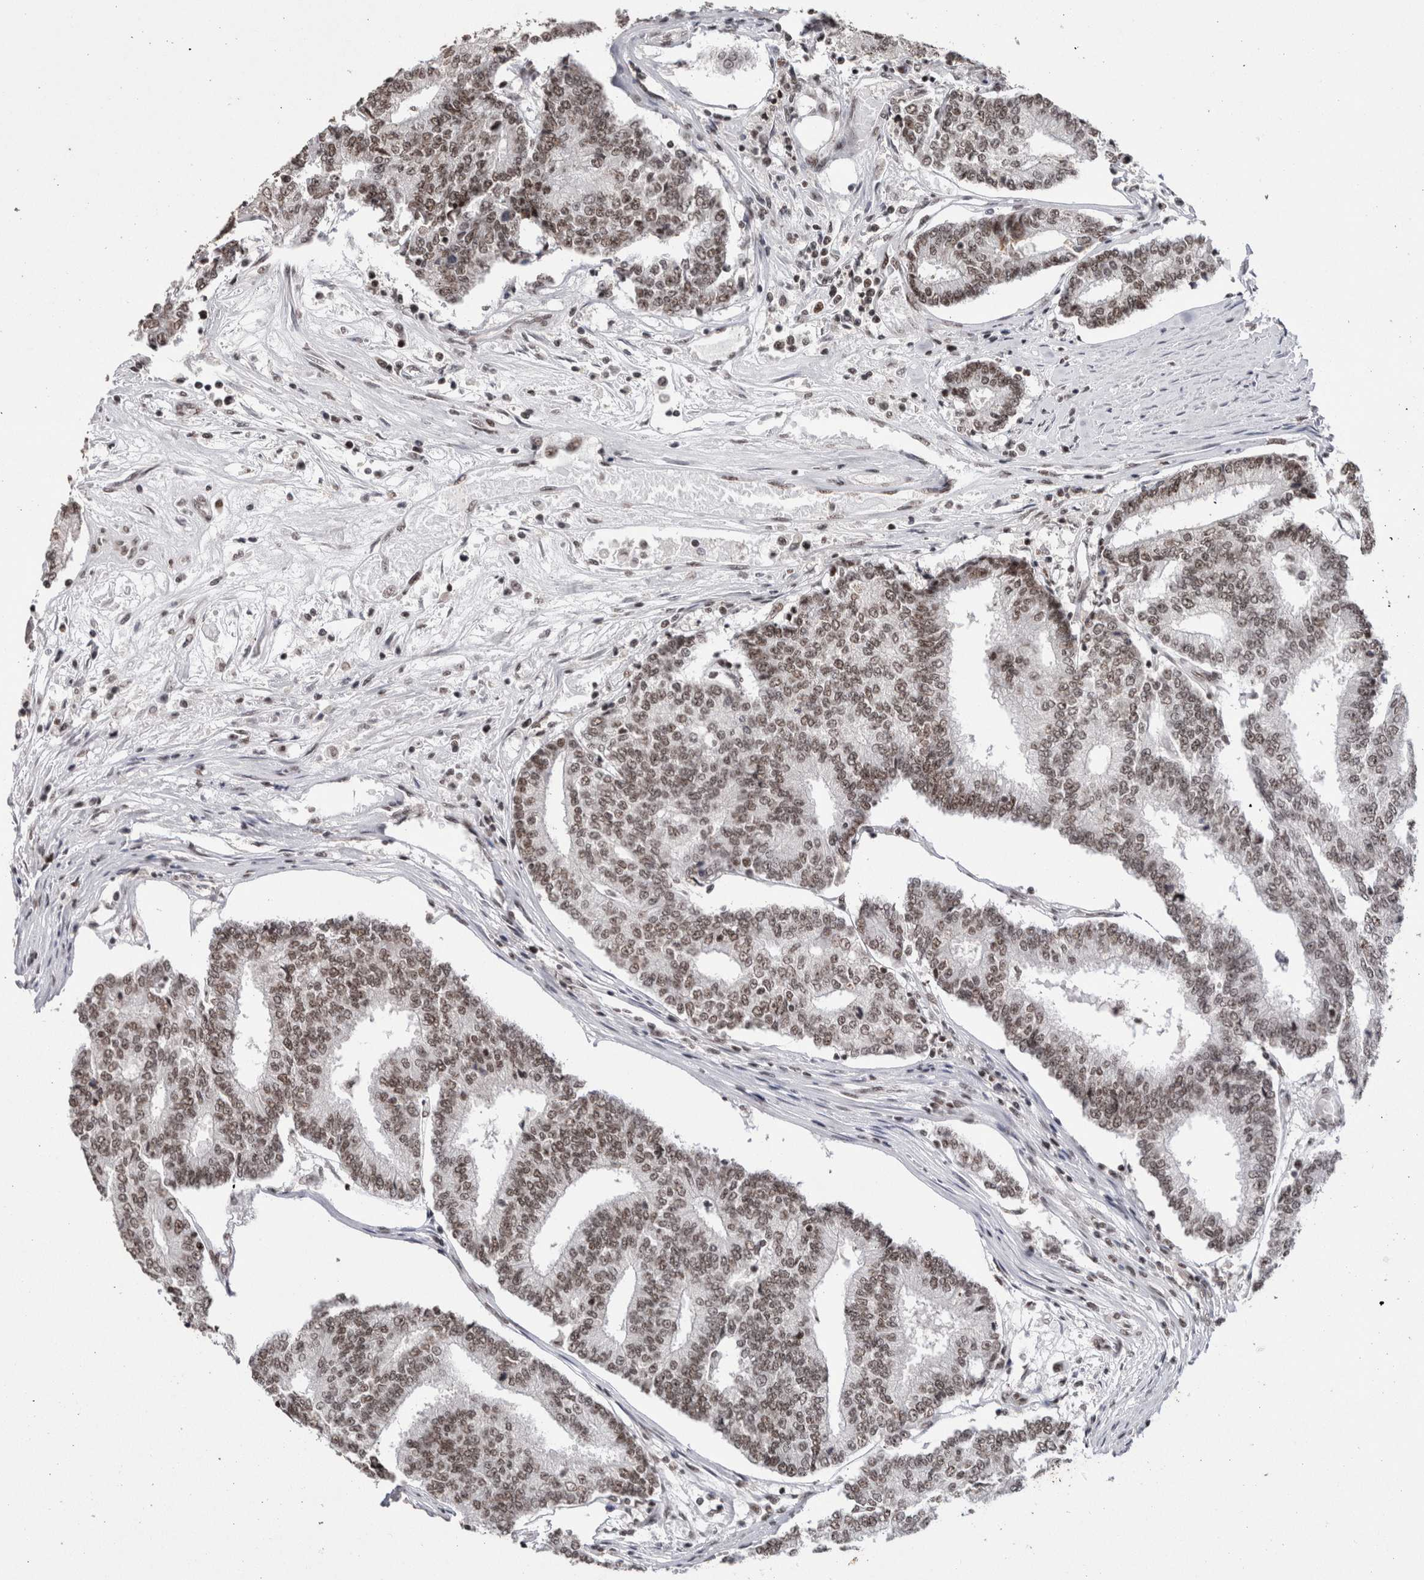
{"staining": {"intensity": "moderate", "quantity": ">75%", "location": "nuclear"}, "tissue": "prostate cancer", "cell_type": "Tumor cells", "image_type": "cancer", "snomed": [{"axis": "morphology", "description": "Normal tissue, NOS"}, {"axis": "morphology", "description": "Adenocarcinoma, High grade"}, {"axis": "topography", "description": "Prostate"}, {"axis": "topography", "description": "Seminal veicle"}], "caption": "Immunohistochemistry (IHC) image of human prostate cancer (high-grade adenocarcinoma) stained for a protein (brown), which displays medium levels of moderate nuclear staining in about >75% of tumor cells.", "gene": "SMC1A", "patient": {"sex": "male", "age": 55}}